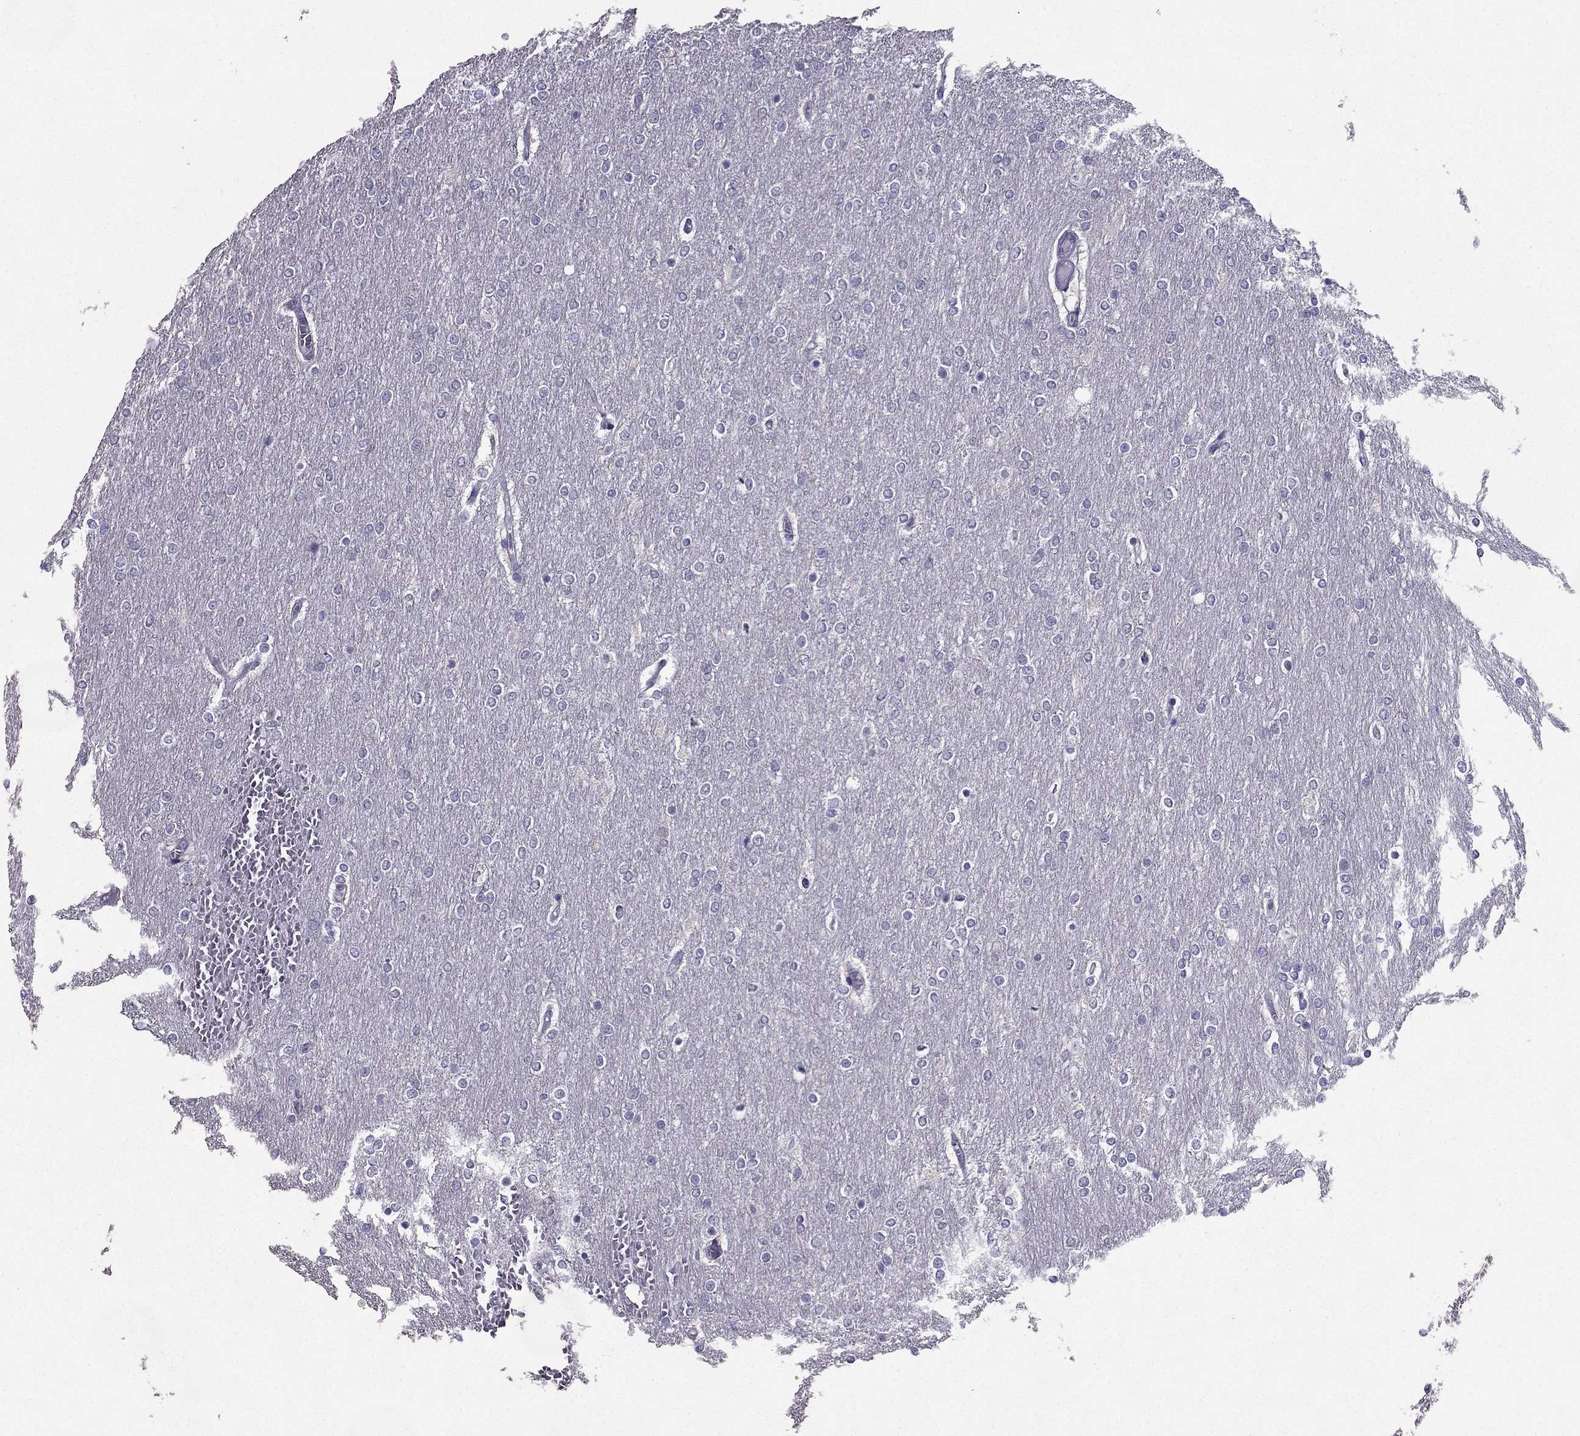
{"staining": {"intensity": "negative", "quantity": "none", "location": "none"}, "tissue": "glioma", "cell_type": "Tumor cells", "image_type": "cancer", "snomed": [{"axis": "morphology", "description": "Glioma, malignant, High grade"}, {"axis": "topography", "description": "Brain"}], "caption": "High-grade glioma (malignant) was stained to show a protein in brown. There is no significant staining in tumor cells. The staining is performed using DAB brown chromogen with nuclei counter-stained in using hematoxylin.", "gene": "DUSP15", "patient": {"sex": "female", "age": 61}}